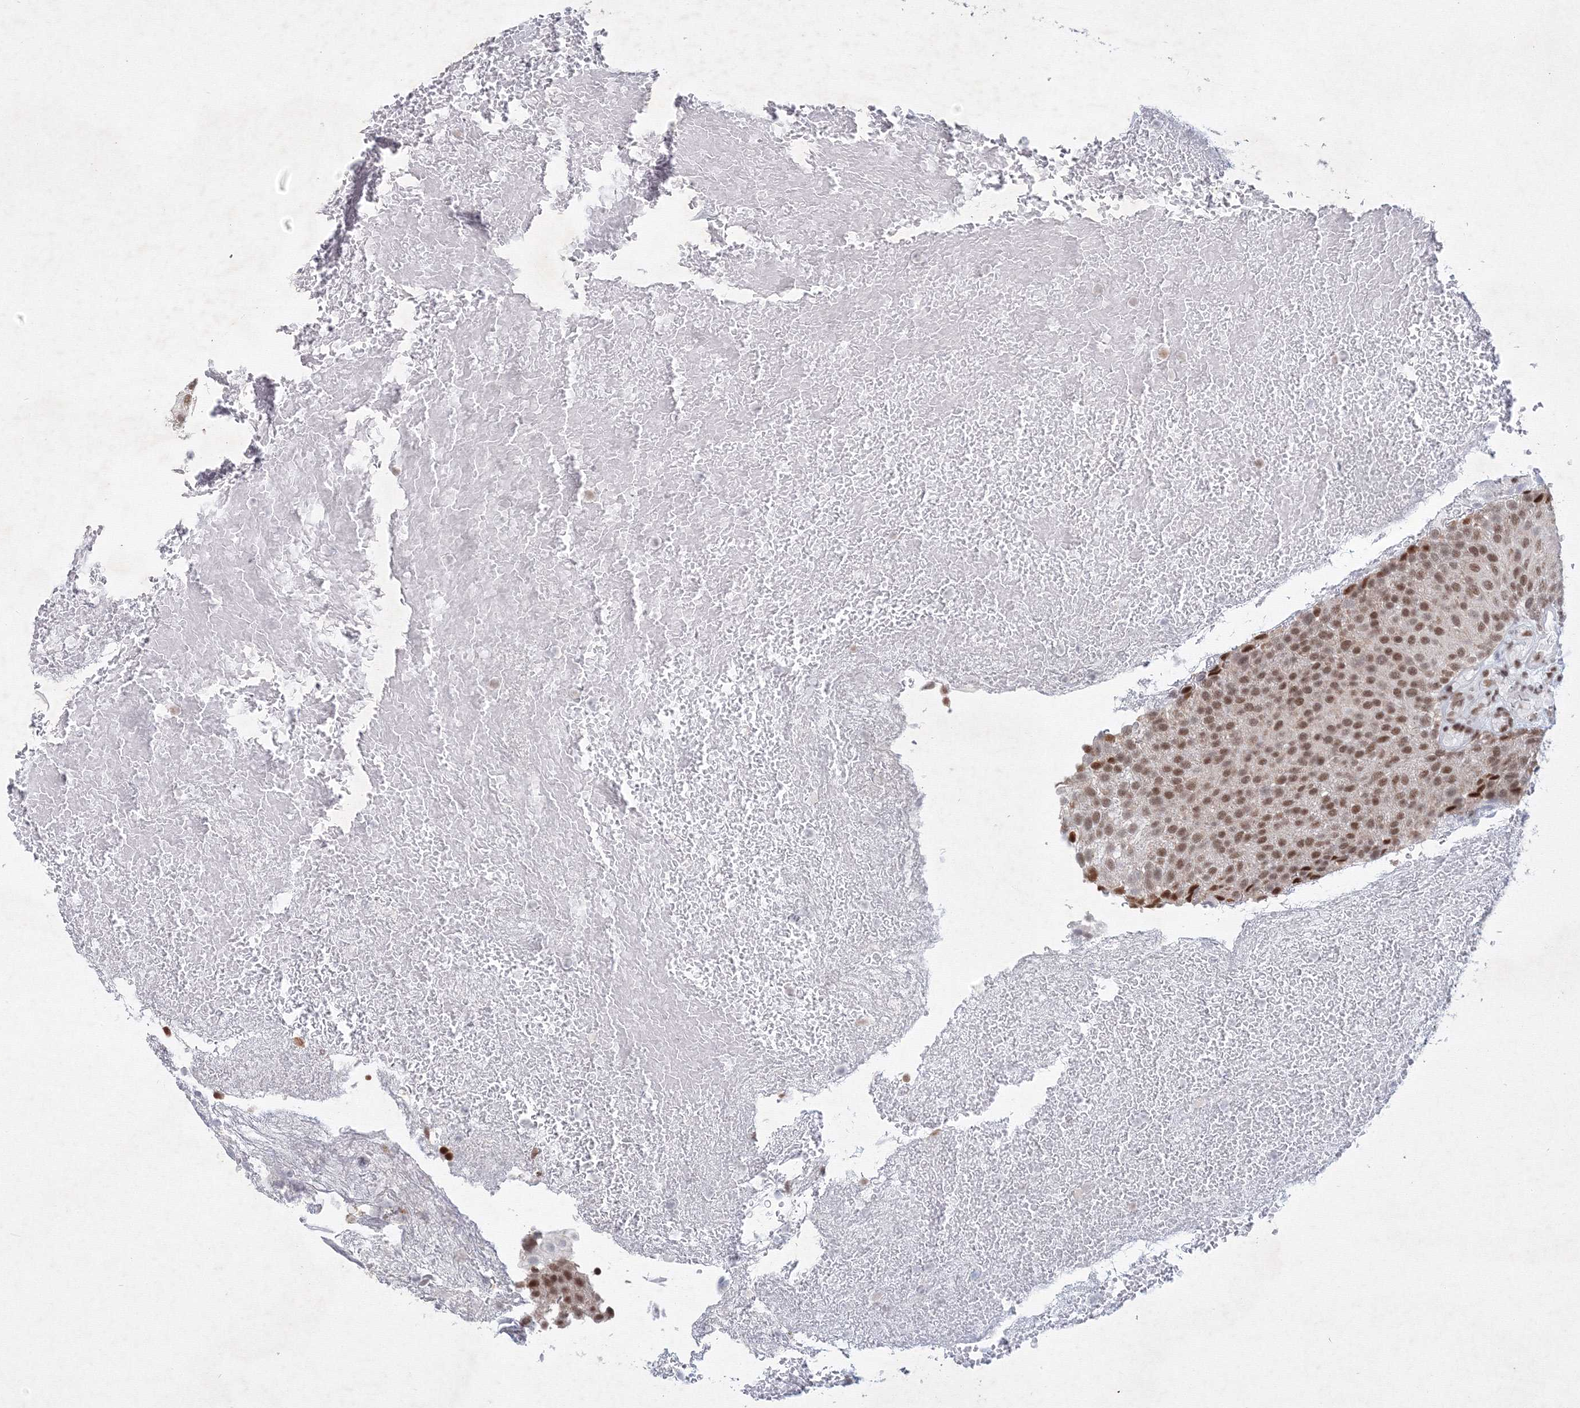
{"staining": {"intensity": "moderate", "quantity": ">75%", "location": "nuclear"}, "tissue": "urothelial cancer", "cell_type": "Tumor cells", "image_type": "cancer", "snomed": [{"axis": "morphology", "description": "Urothelial carcinoma, Low grade"}, {"axis": "topography", "description": "Urinary bladder"}], "caption": "A micrograph of human urothelial cancer stained for a protein demonstrates moderate nuclear brown staining in tumor cells.", "gene": "SF3B6", "patient": {"sex": "male", "age": 78}}